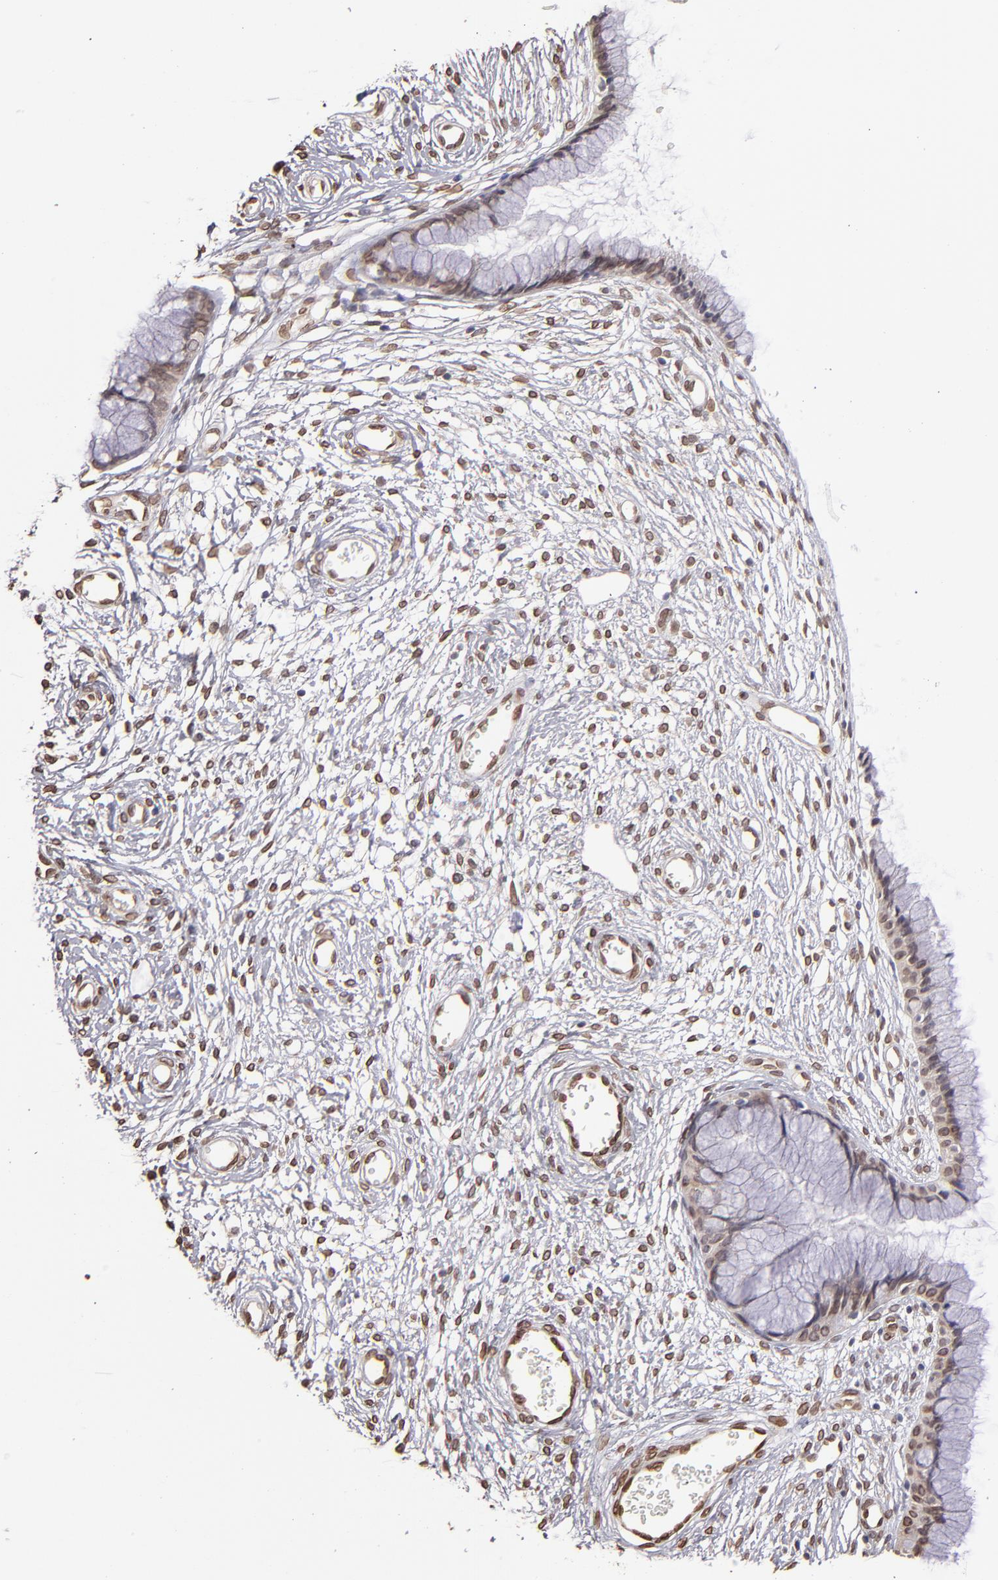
{"staining": {"intensity": "weak", "quantity": ">75%", "location": "nuclear"}, "tissue": "cervix", "cell_type": "Glandular cells", "image_type": "normal", "snomed": [{"axis": "morphology", "description": "Normal tissue, NOS"}, {"axis": "topography", "description": "Cervix"}], "caption": "Immunohistochemistry (IHC) (DAB (3,3'-diaminobenzidine)) staining of unremarkable human cervix displays weak nuclear protein expression in approximately >75% of glandular cells.", "gene": "PUM3", "patient": {"sex": "female", "age": 55}}